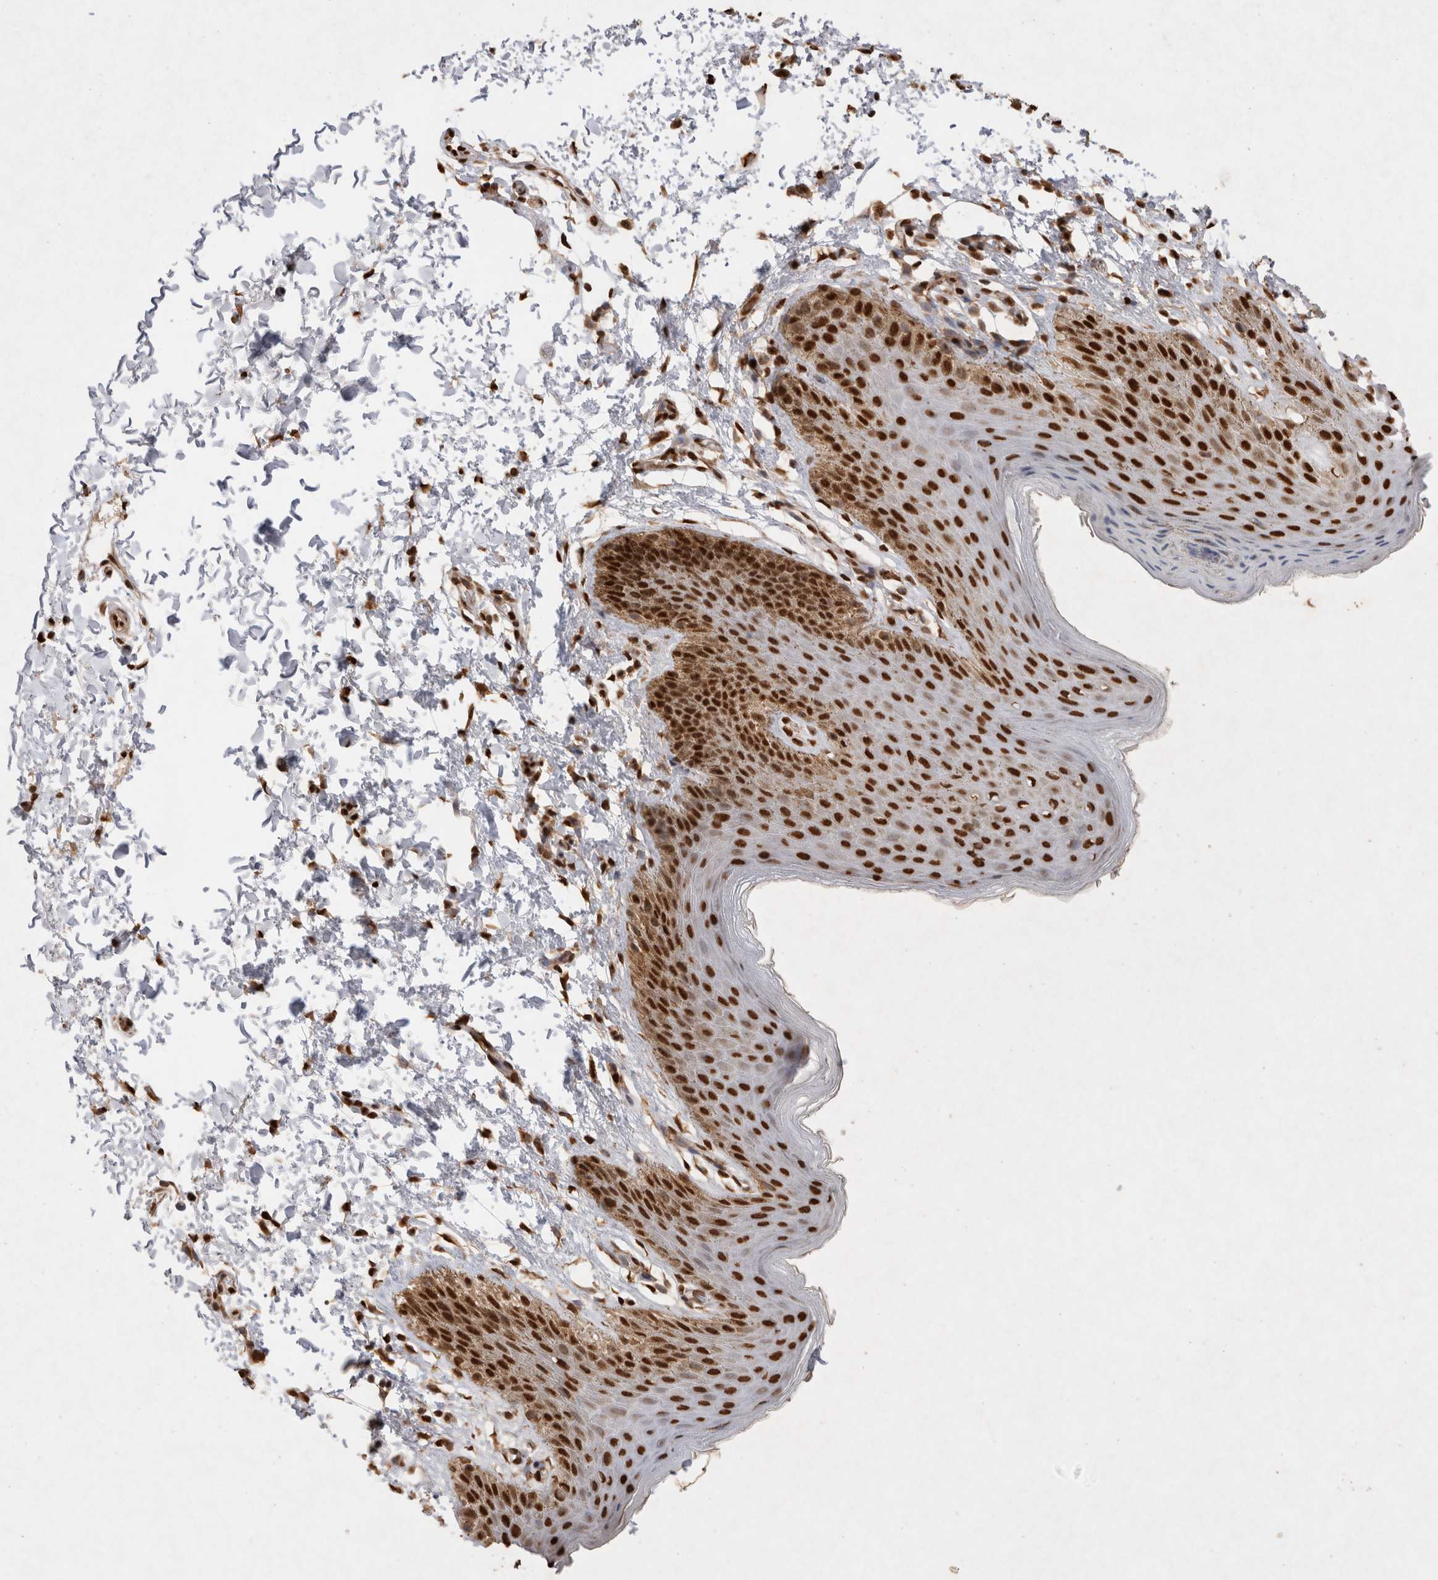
{"staining": {"intensity": "strong", "quantity": ">75%", "location": "nuclear"}, "tissue": "skin", "cell_type": "Epidermal cells", "image_type": "normal", "snomed": [{"axis": "morphology", "description": "Normal tissue, NOS"}, {"axis": "topography", "description": "Anal"}, {"axis": "topography", "description": "Peripheral nerve tissue"}], "caption": "A brown stain highlights strong nuclear positivity of a protein in epidermal cells of unremarkable skin. The protein of interest is shown in brown color, while the nuclei are stained blue.", "gene": "HDGF", "patient": {"sex": "male", "age": 44}}